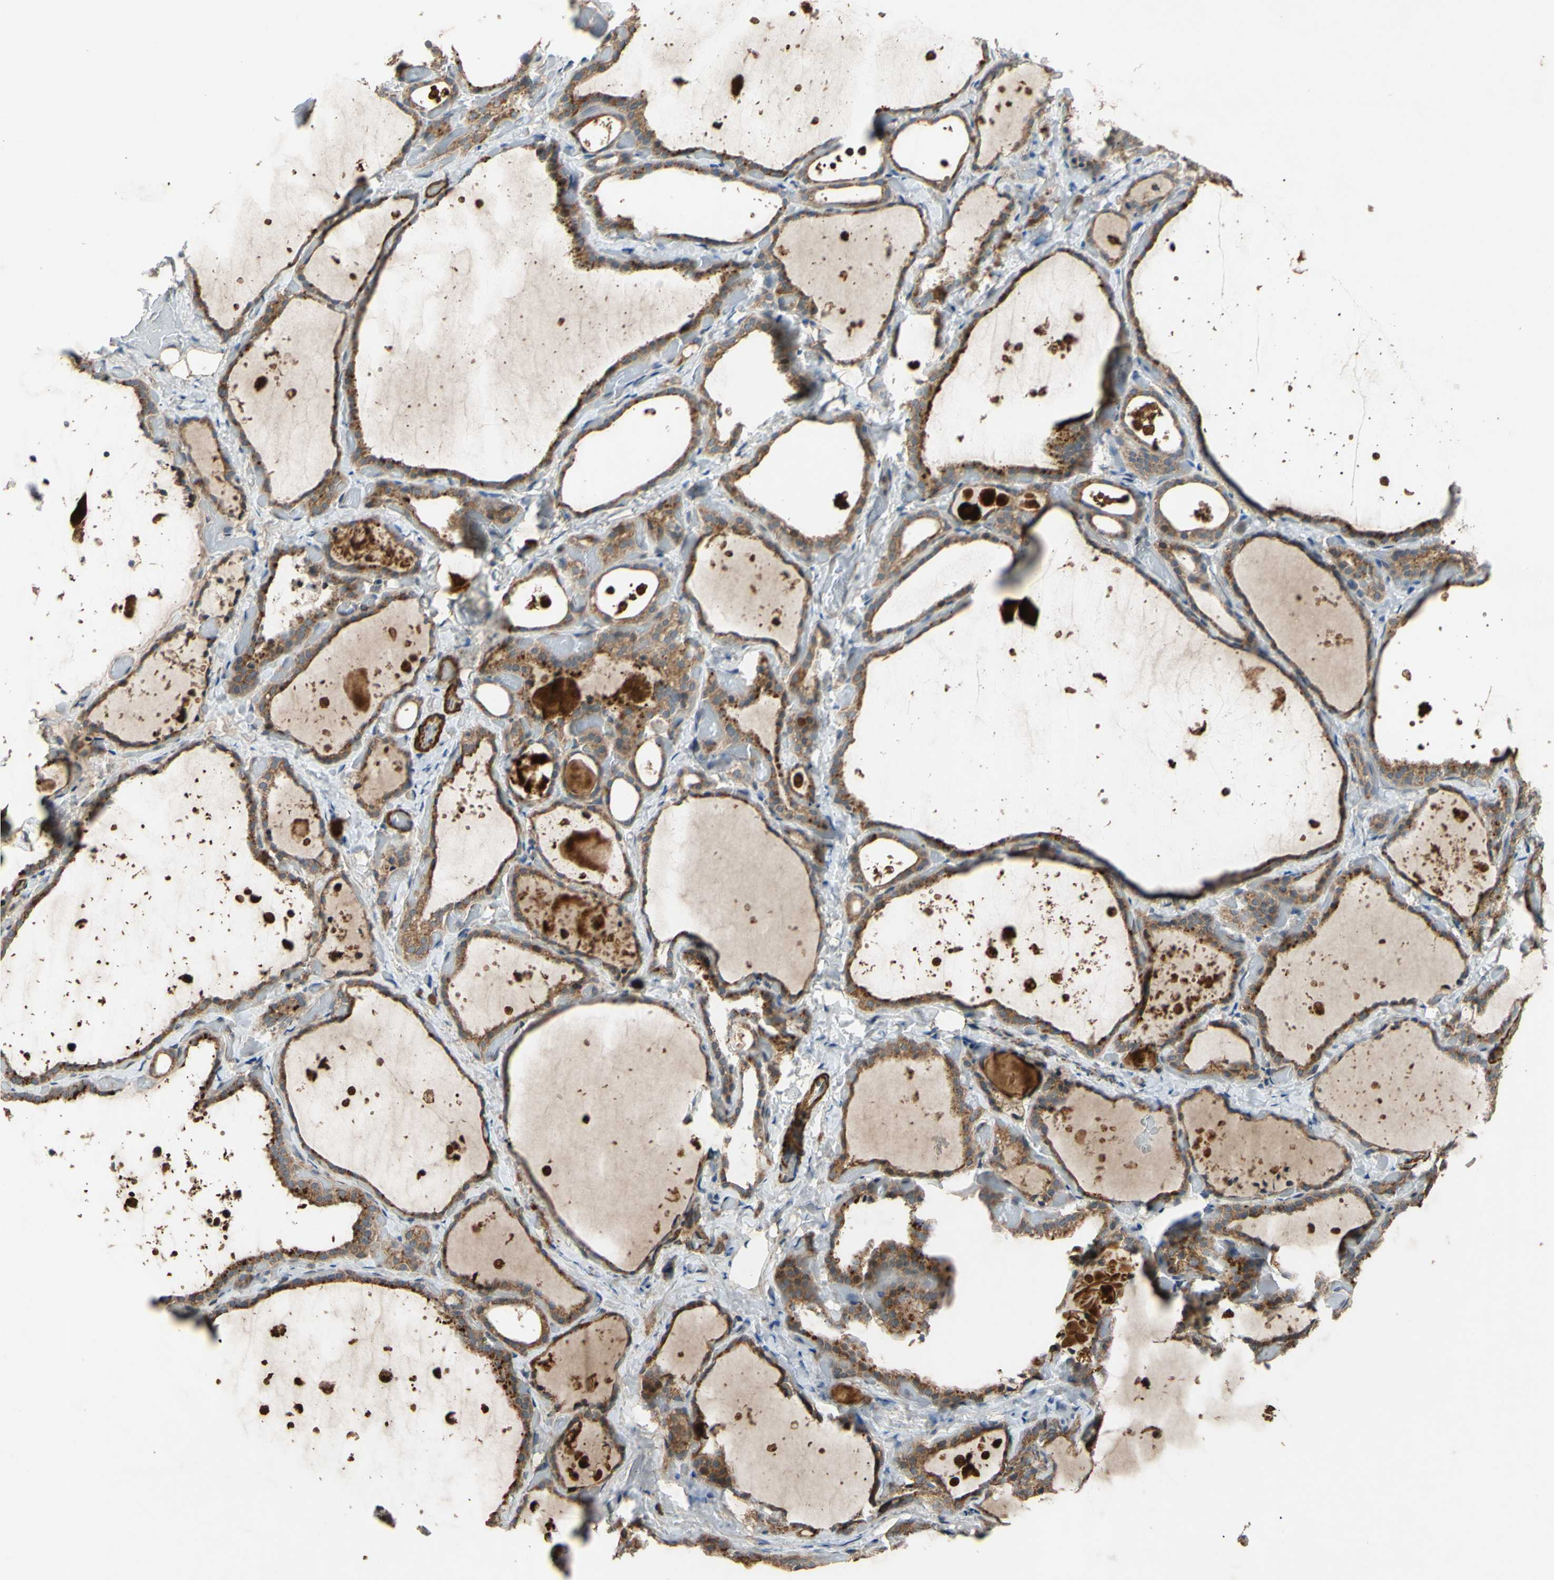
{"staining": {"intensity": "moderate", "quantity": ">75%", "location": "cytoplasmic/membranous"}, "tissue": "thyroid gland", "cell_type": "Glandular cells", "image_type": "normal", "snomed": [{"axis": "morphology", "description": "Normal tissue, NOS"}, {"axis": "topography", "description": "Thyroid gland"}], "caption": "Moderate cytoplasmic/membranous positivity is seen in about >75% of glandular cells in normal thyroid gland.", "gene": "PARD6A", "patient": {"sex": "female", "age": 44}}